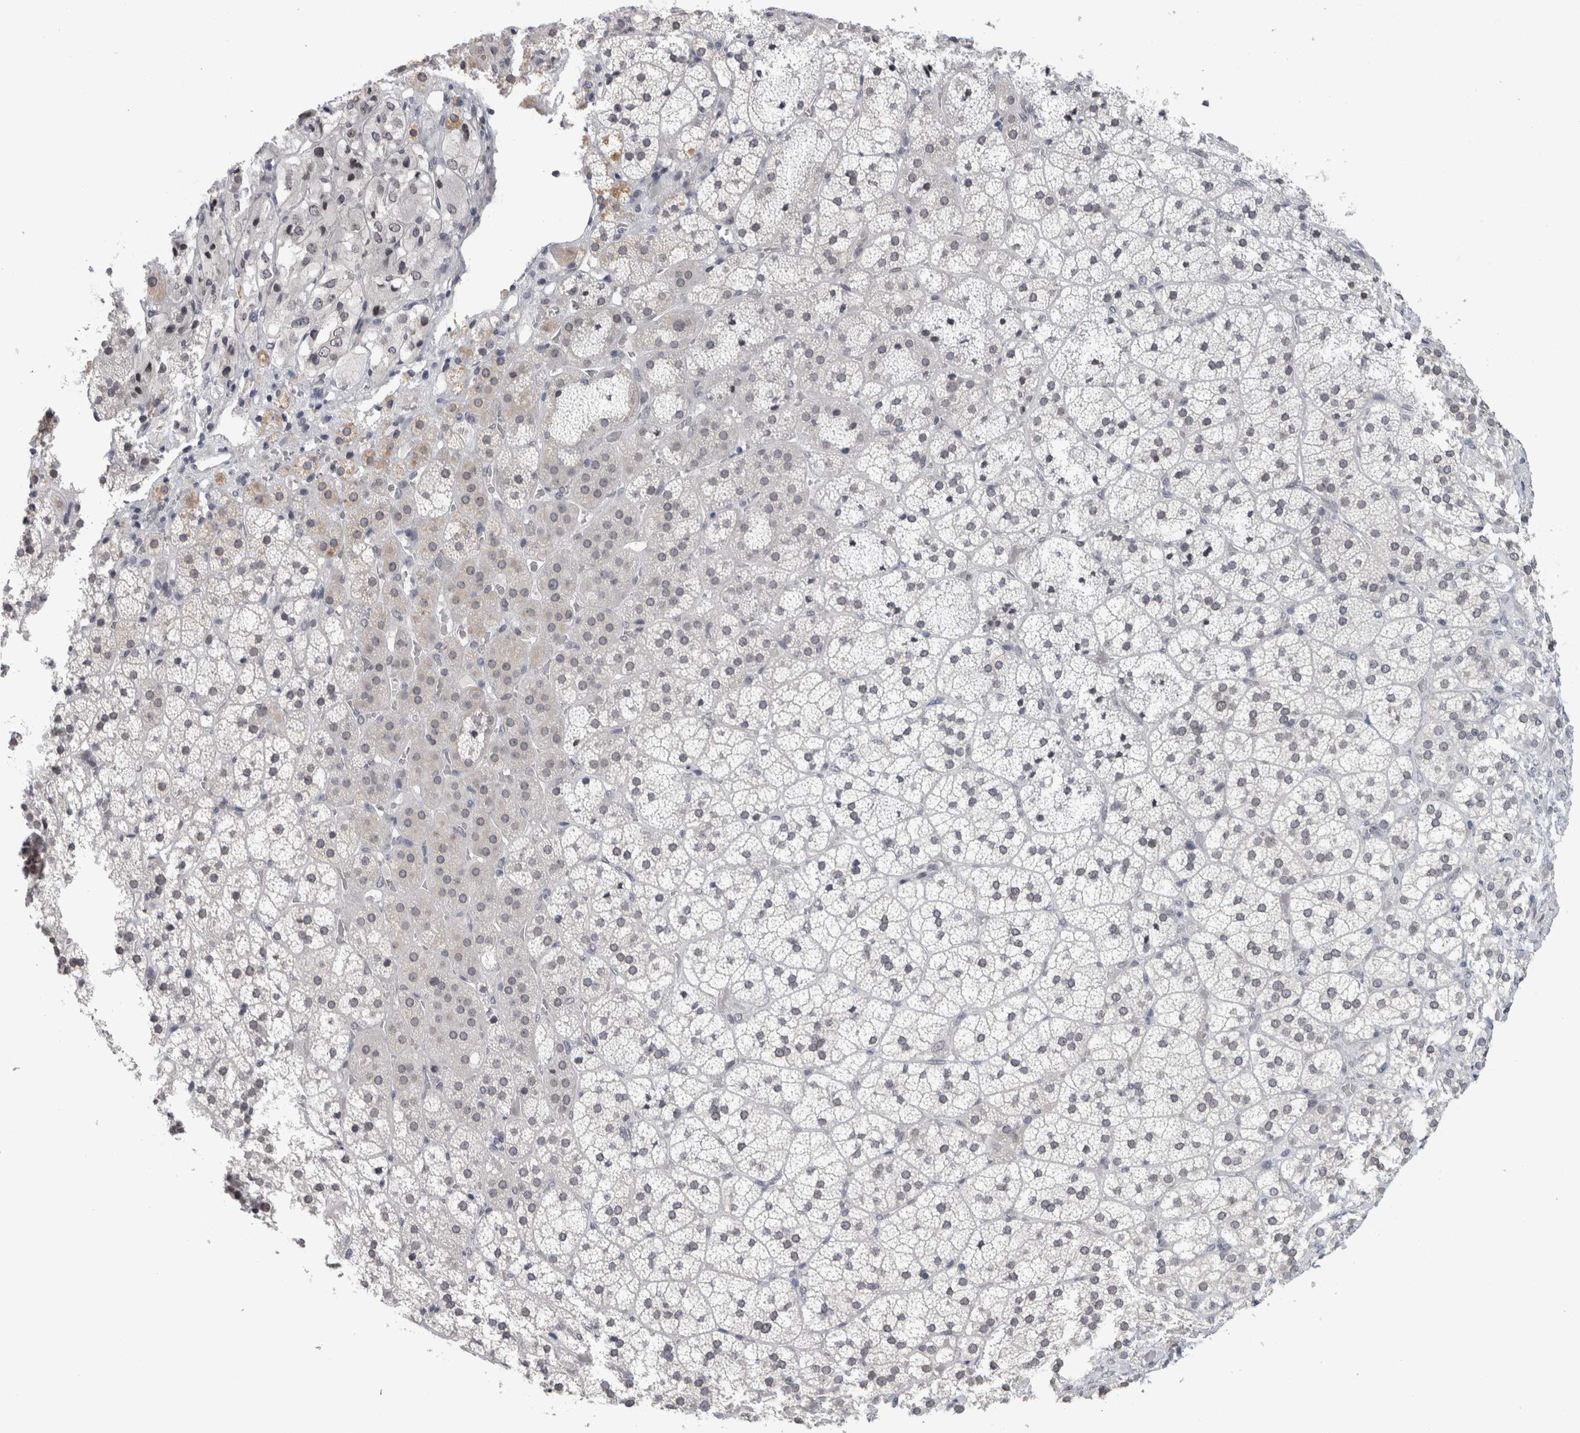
{"staining": {"intensity": "weak", "quantity": "25%-75%", "location": "cytoplasmic/membranous,nuclear"}, "tissue": "adrenal gland", "cell_type": "Glandular cells", "image_type": "normal", "snomed": [{"axis": "morphology", "description": "Normal tissue, NOS"}, {"axis": "topography", "description": "Adrenal gland"}], "caption": "This histopathology image displays immunohistochemistry staining of normal adrenal gland, with low weak cytoplasmic/membranous,nuclear positivity in approximately 25%-75% of glandular cells.", "gene": "ZNF770", "patient": {"sex": "female", "age": 44}}